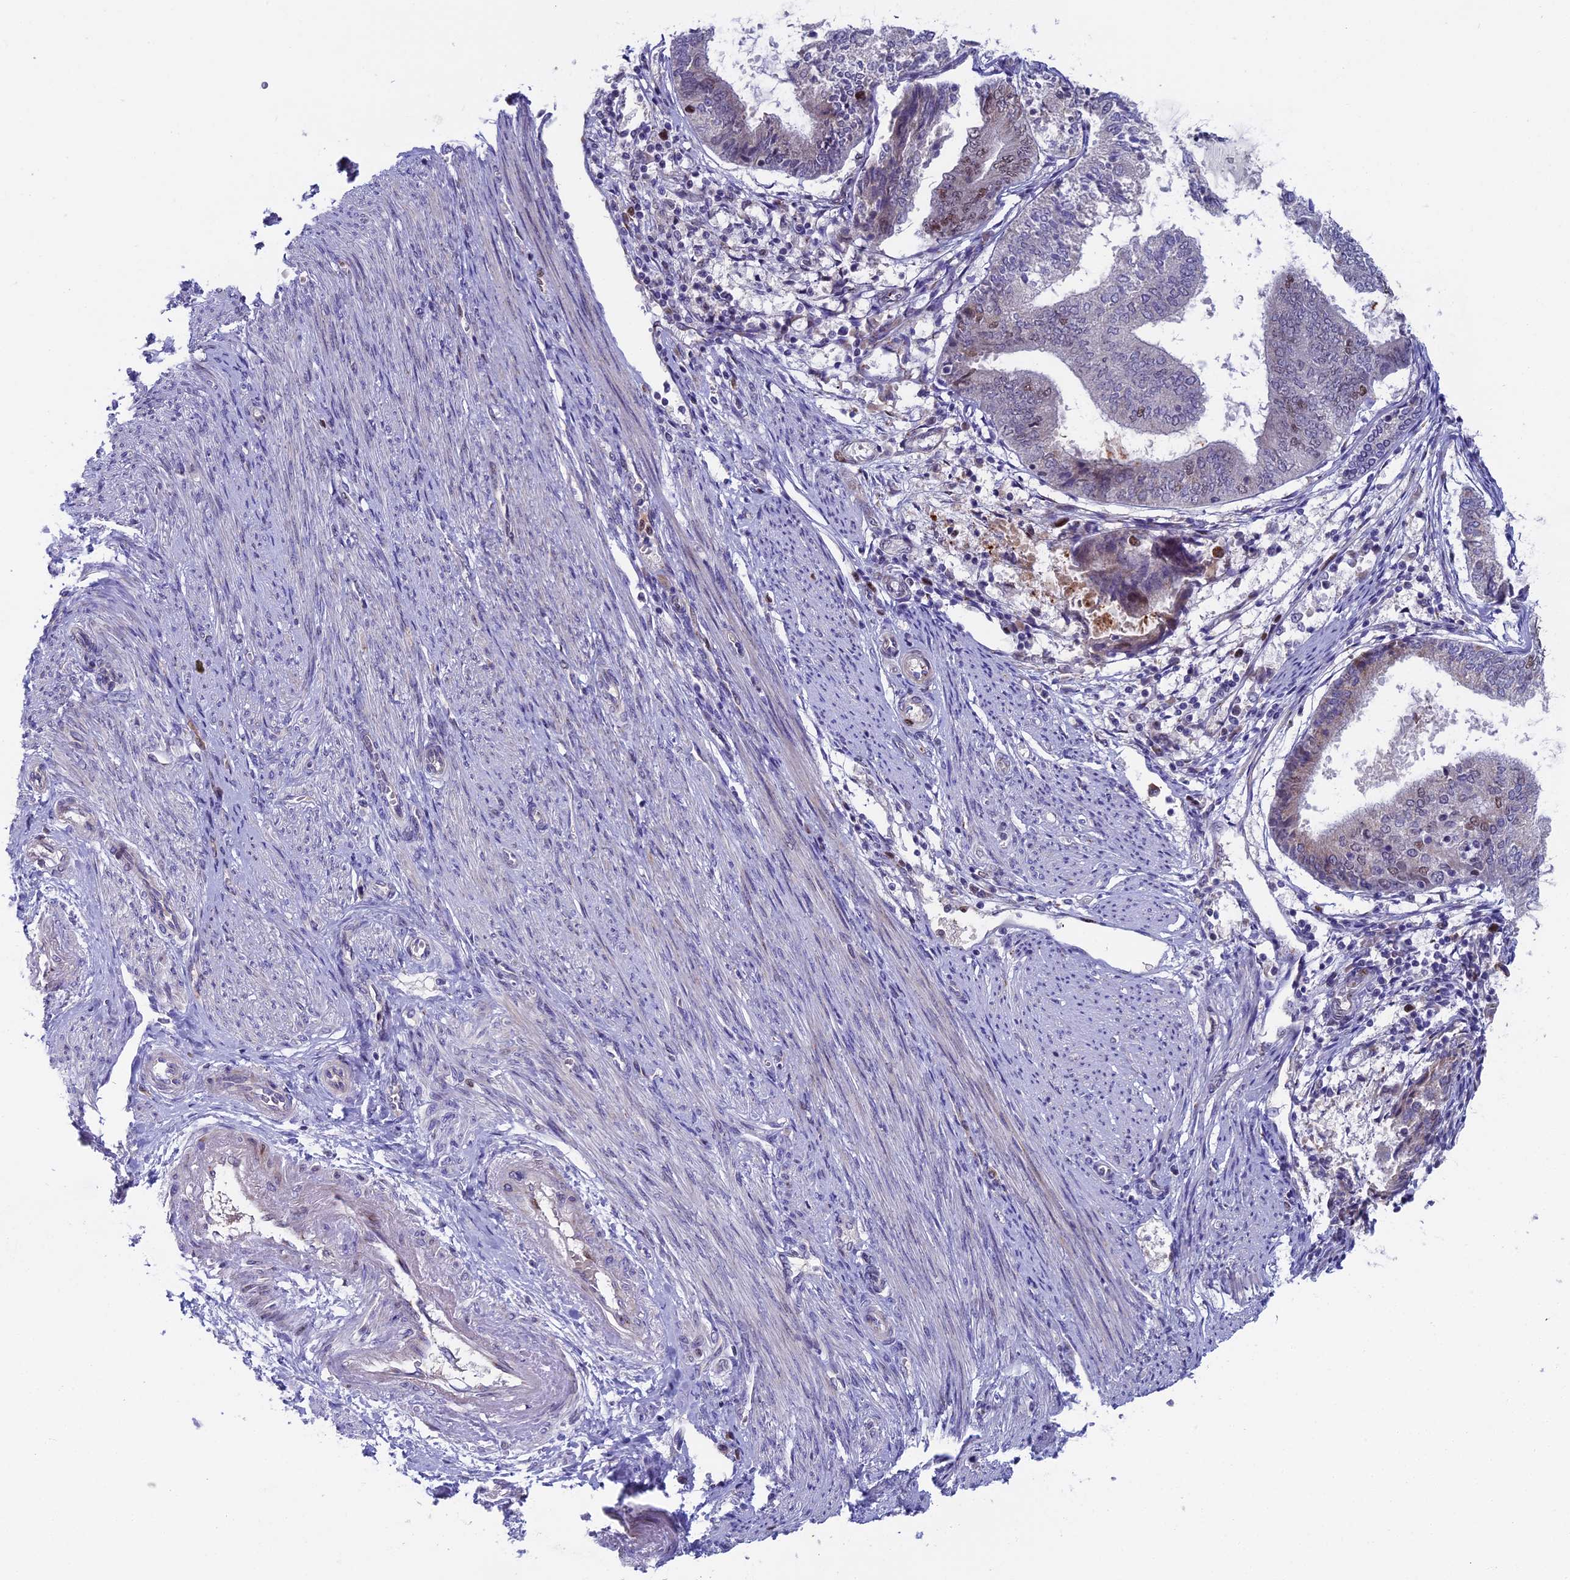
{"staining": {"intensity": "weak", "quantity": "<25%", "location": "nuclear"}, "tissue": "endometrial cancer", "cell_type": "Tumor cells", "image_type": "cancer", "snomed": [{"axis": "morphology", "description": "Adenocarcinoma, NOS"}, {"axis": "topography", "description": "Endometrium"}], "caption": "Tumor cells are negative for brown protein staining in endometrial cancer. (Immunohistochemistry, brightfield microscopy, high magnification).", "gene": "LIG1", "patient": {"sex": "female", "age": 81}}